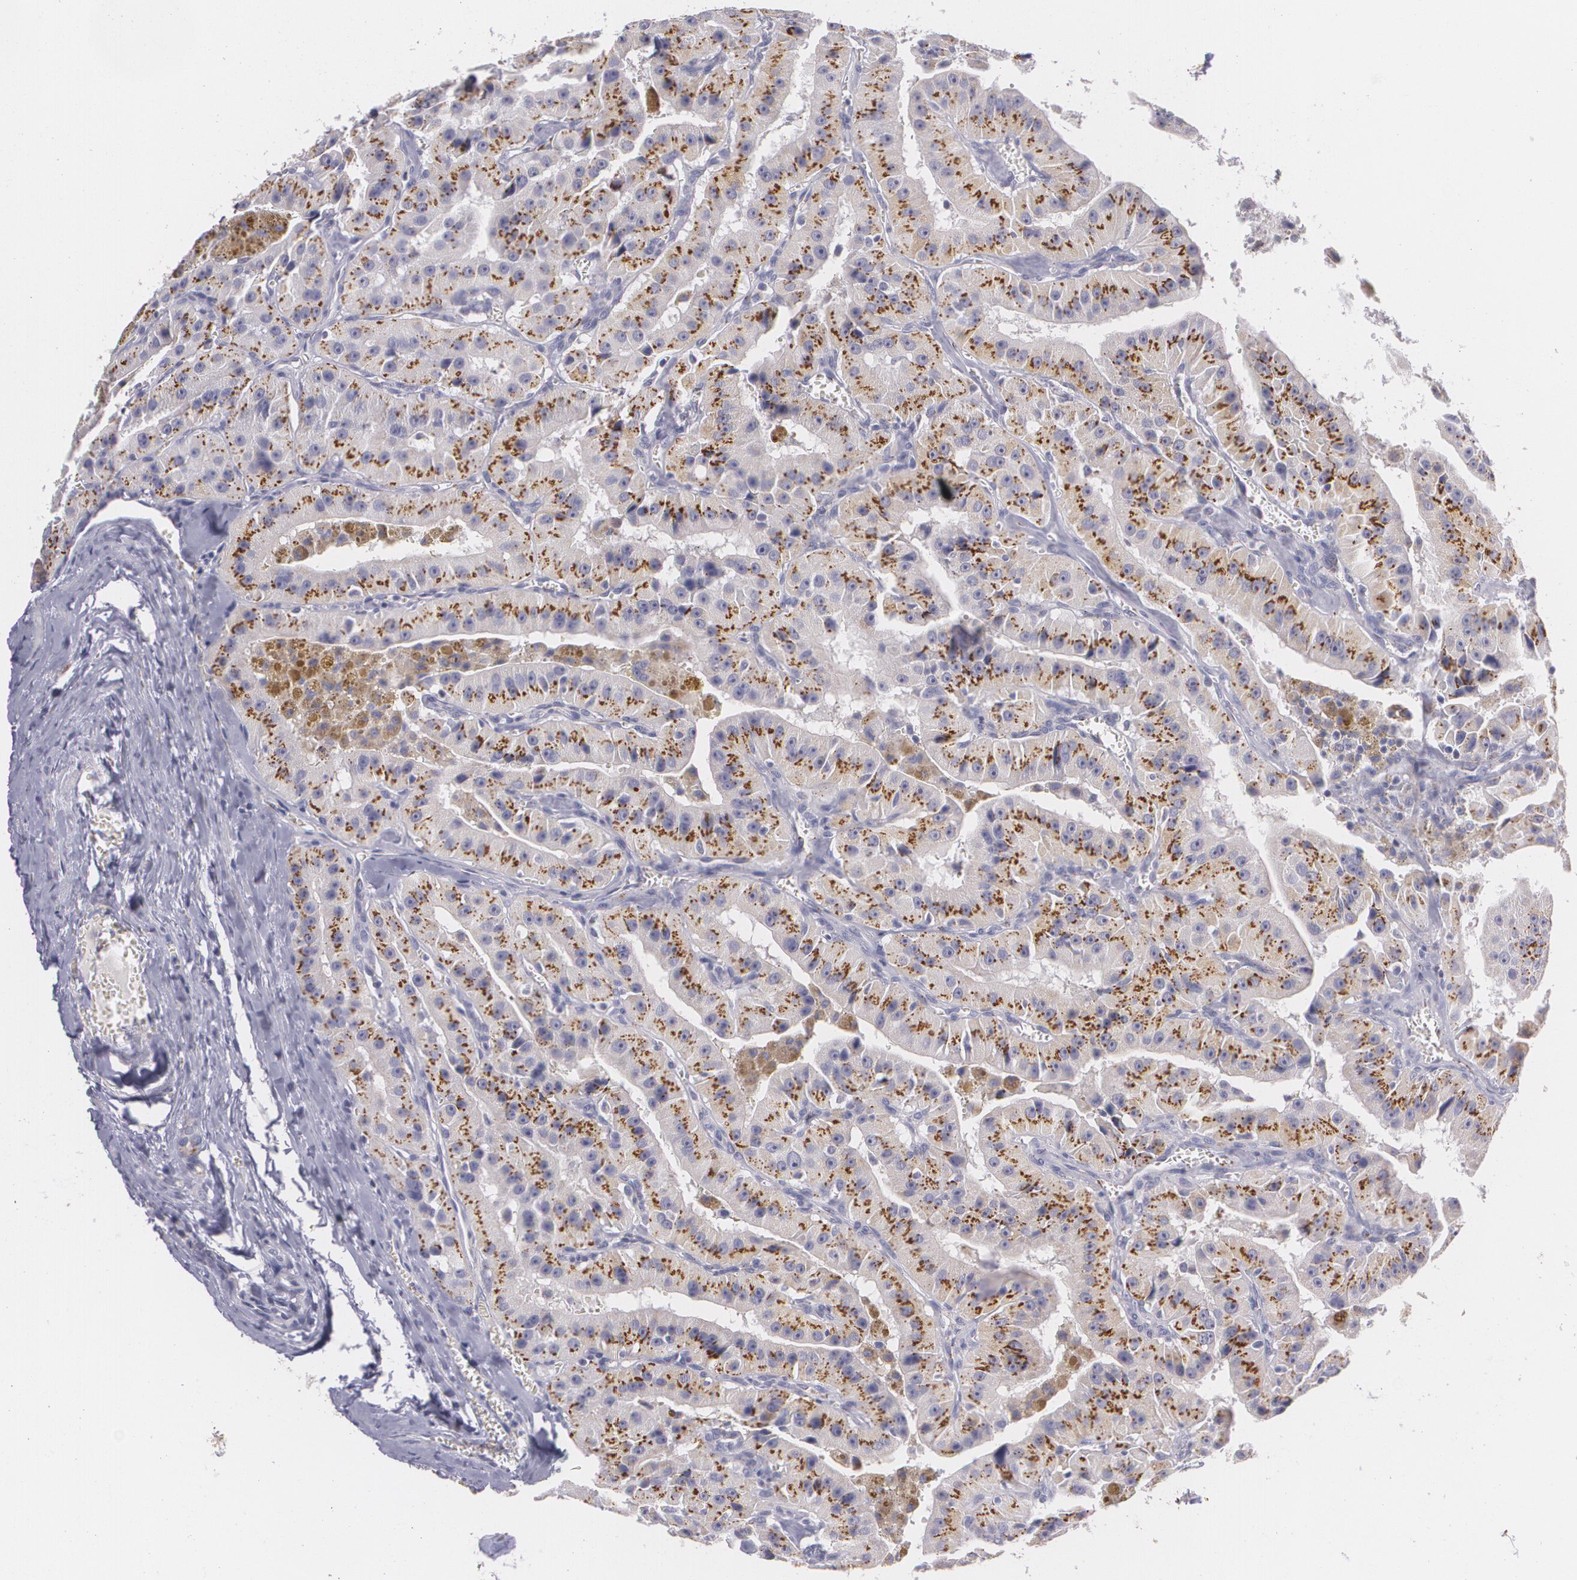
{"staining": {"intensity": "strong", "quantity": ">75%", "location": "cytoplasmic/membranous"}, "tissue": "thyroid cancer", "cell_type": "Tumor cells", "image_type": "cancer", "snomed": [{"axis": "morphology", "description": "Carcinoma, NOS"}, {"axis": "topography", "description": "Thyroid gland"}], "caption": "IHC (DAB) staining of human thyroid cancer demonstrates strong cytoplasmic/membranous protein positivity in approximately >75% of tumor cells.", "gene": "CILK1", "patient": {"sex": "male", "age": 76}}